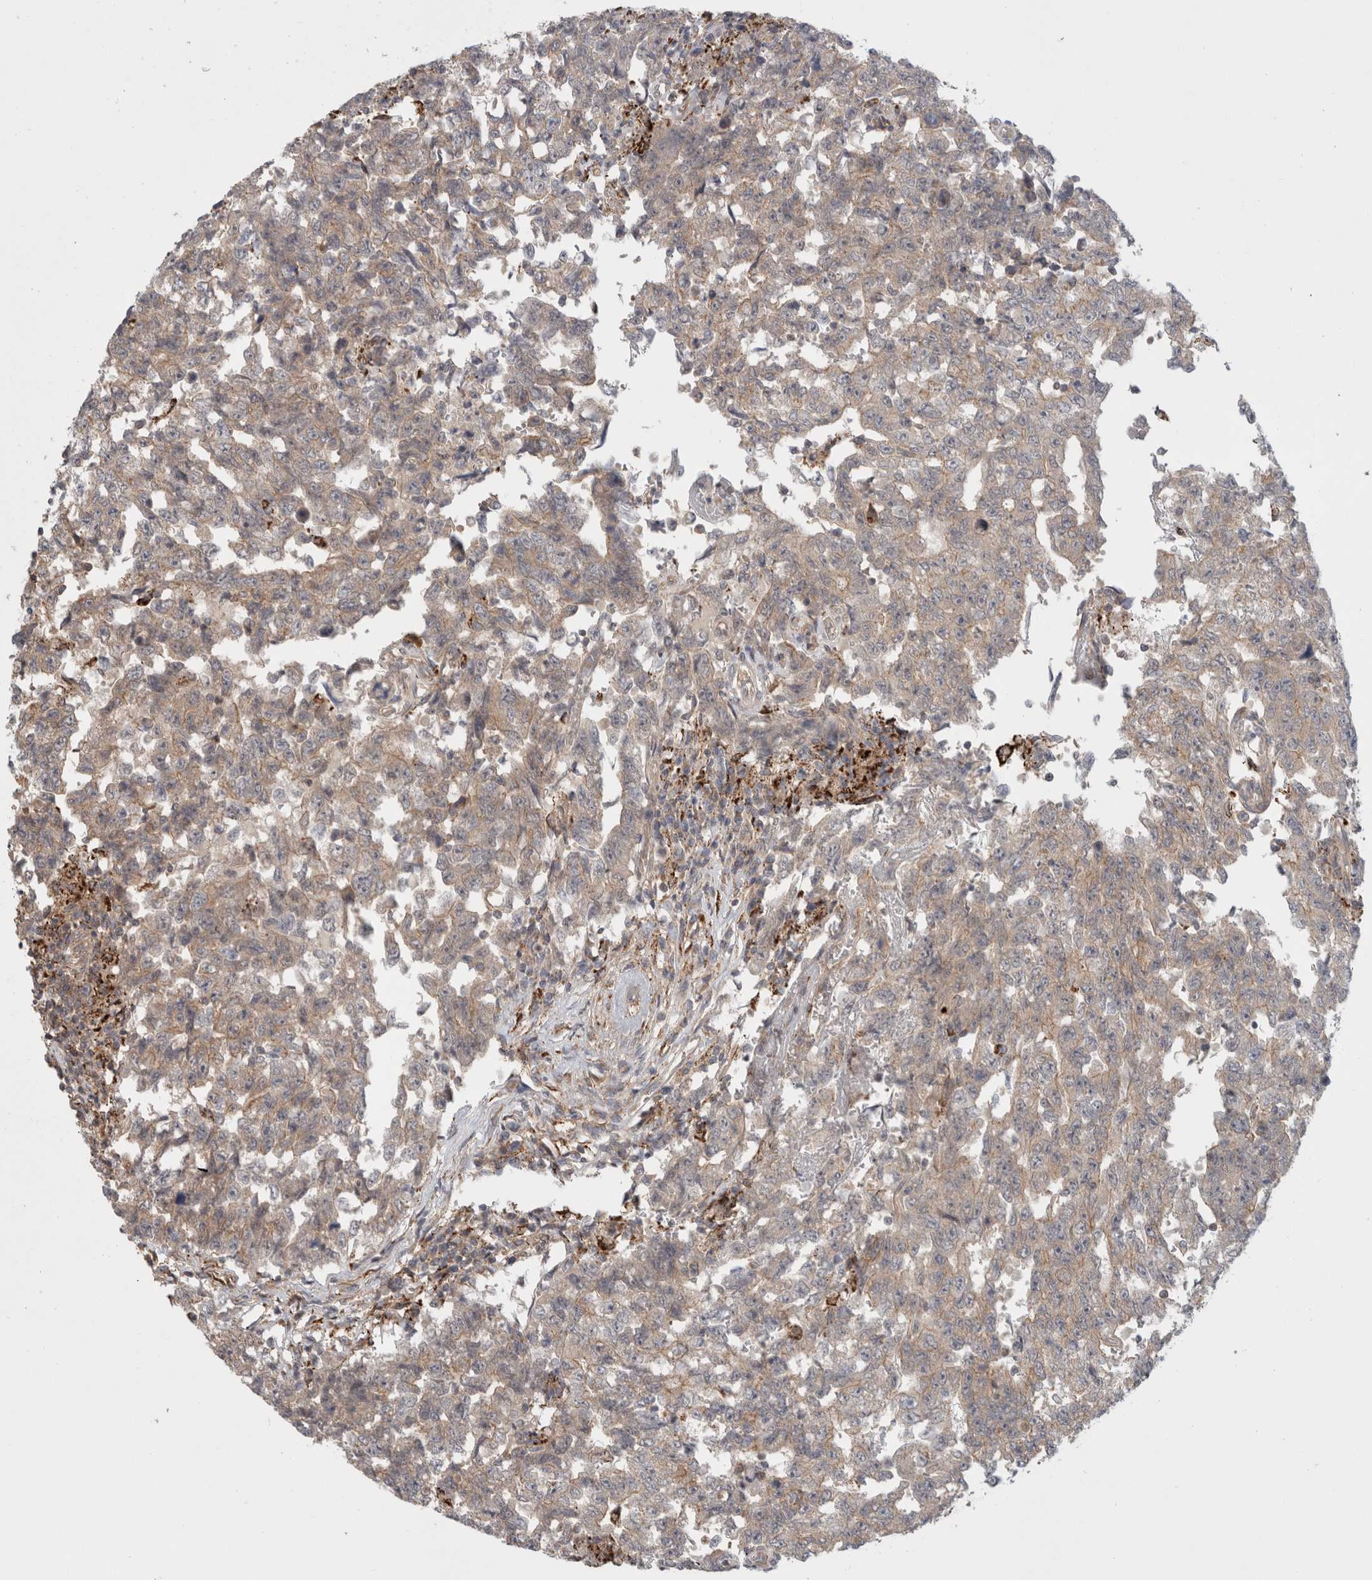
{"staining": {"intensity": "weak", "quantity": ">75%", "location": "cytoplasmic/membranous"}, "tissue": "testis cancer", "cell_type": "Tumor cells", "image_type": "cancer", "snomed": [{"axis": "morphology", "description": "Carcinoma, Embryonal, NOS"}, {"axis": "topography", "description": "Testis"}], "caption": "A micrograph of testis cancer (embryonal carcinoma) stained for a protein displays weak cytoplasmic/membranous brown staining in tumor cells. (DAB (3,3'-diaminobenzidine) IHC, brown staining for protein, blue staining for nuclei).", "gene": "HROB", "patient": {"sex": "male", "age": 26}}